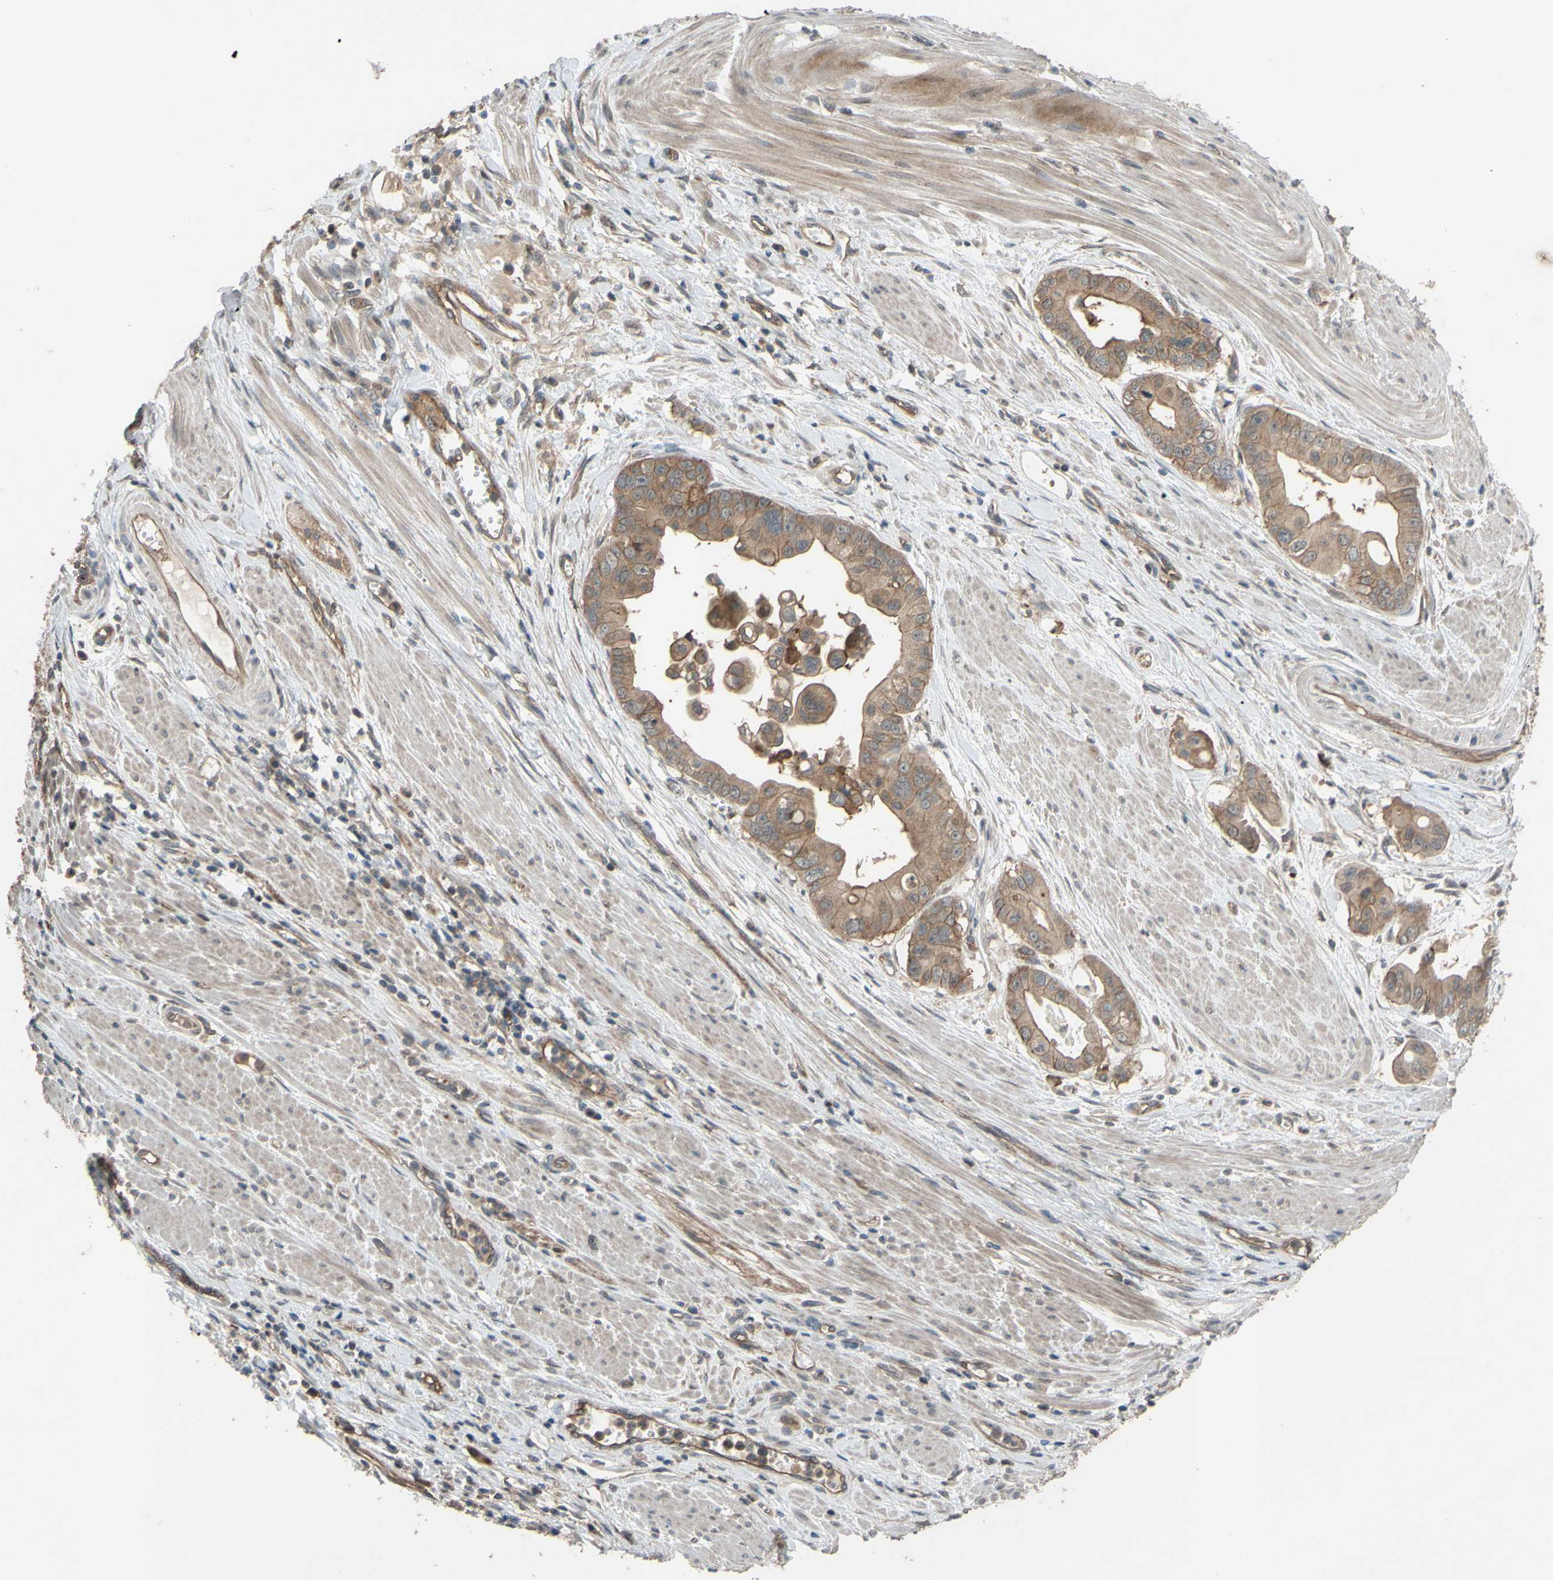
{"staining": {"intensity": "moderate", "quantity": ">75%", "location": "cytoplasmic/membranous"}, "tissue": "pancreatic cancer", "cell_type": "Tumor cells", "image_type": "cancer", "snomed": [{"axis": "morphology", "description": "Adenocarcinoma, NOS"}, {"axis": "topography", "description": "Pancreas"}], "caption": "Brown immunohistochemical staining in human pancreatic cancer demonstrates moderate cytoplasmic/membranous staining in approximately >75% of tumor cells.", "gene": "SHROOM4", "patient": {"sex": "female", "age": 75}}